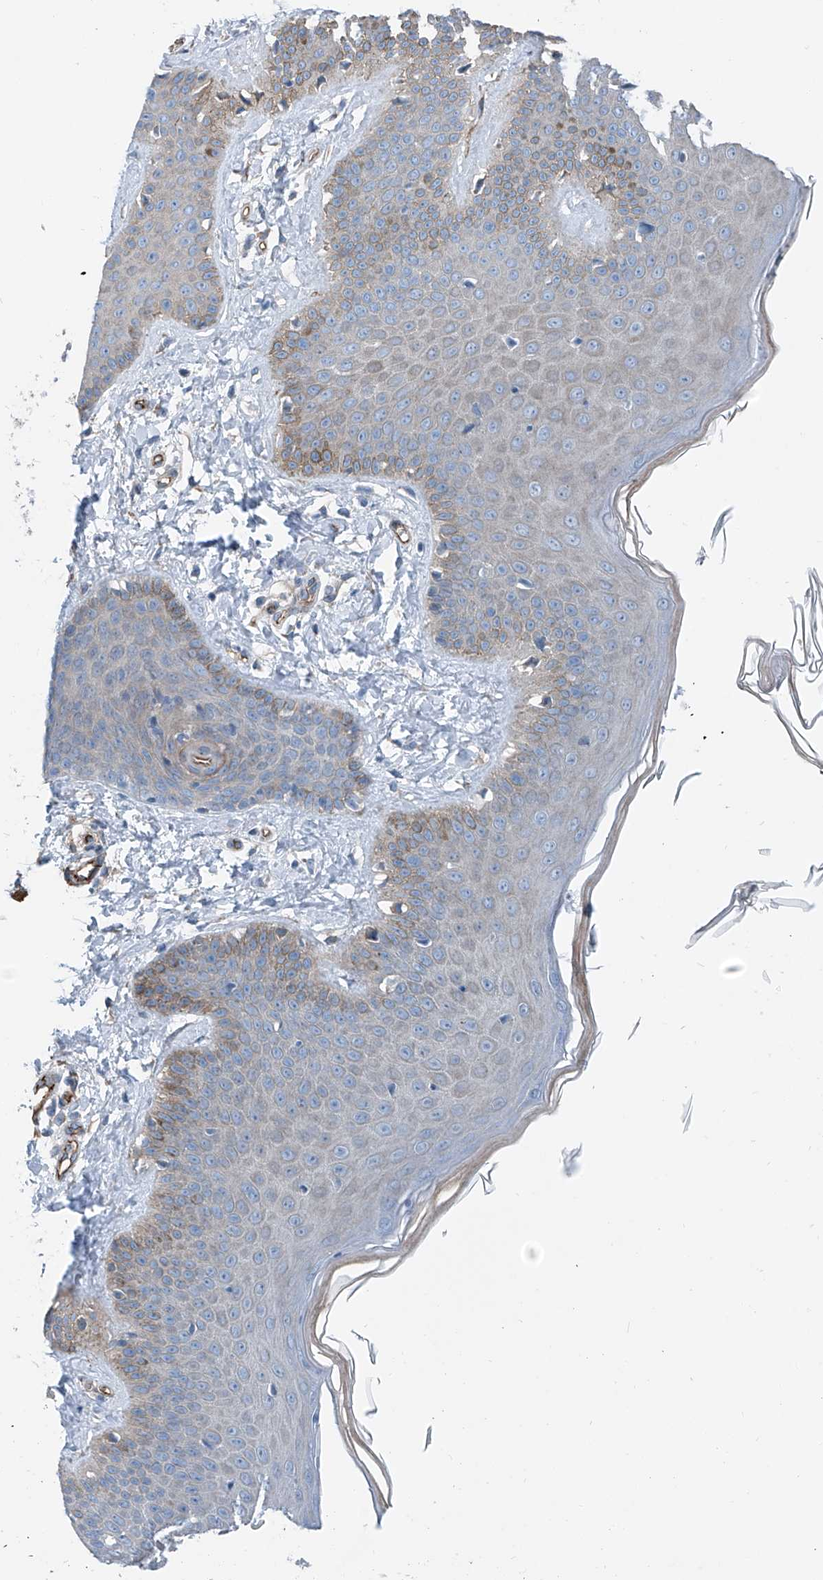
{"staining": {"intensity": "moderate", "quantity": ">75%", "location": "cytoplasmic/membranous"}, "tissue": "skin", "cell_type": "Fibroblasts", "image_type": "normal", "snomed": [{"axis": "morphology", "description": "Normal tissue, NOS"}, {"axis": "topography", "description": "Skin"}], "caption": "Fibroblasts exhibit medium levels of moderate cytoplasmic/membranous staining in approximately >75% of cells in unremarkable skin. (brown staining indicates protein expression, while blue staining denotes nuclei).", "gene": "THEMIS2", "patient": {"sex": "male", "age": 52}}